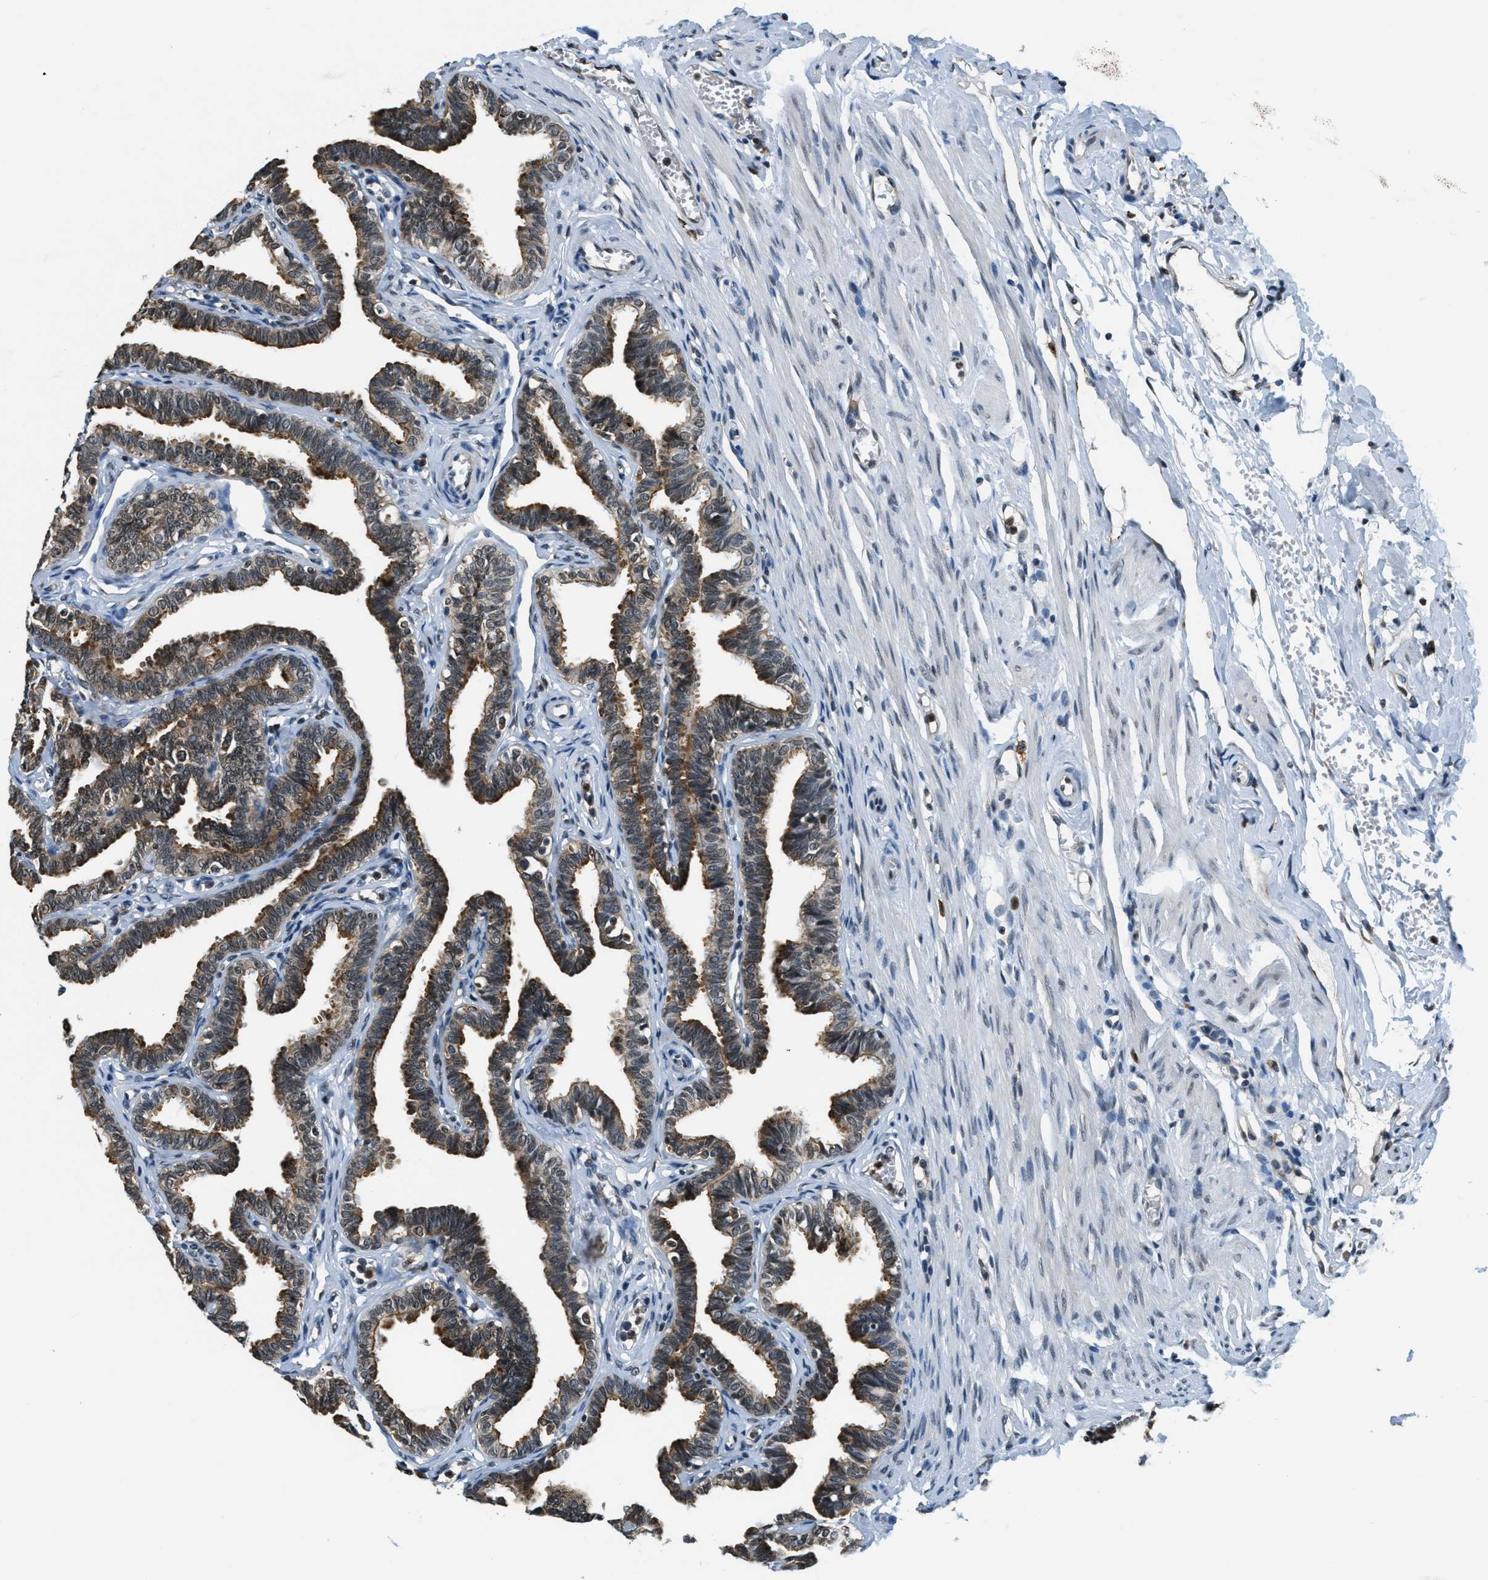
{"staining": {"intensity": "moderate", "quantity": ">75%", "location": "cytoplasmic/membranous,nuclear"}, "tissue": "fallopian tube", "cell_type": "Glandular cells", "image_type": "normal", "snomed": [{"axis": "morphology", "description": "Normal tissue, NOS"}, {"axis": "topography", "description": "Fallopian tube"}, {"axis": "topography", "description": "Ovary"}], "caption": "Immunohistochemical staining of benign human fallopian tube exhibits medium levels of moderate cytoplasmic/membranous,nuclear expression in approximately >75% of glandular cells. (brown staining indicates protein expression, while blue staining denotes nuclei).", "gene": "RAB11FIP1", "patient": {"sex": "female", "age": 23}}